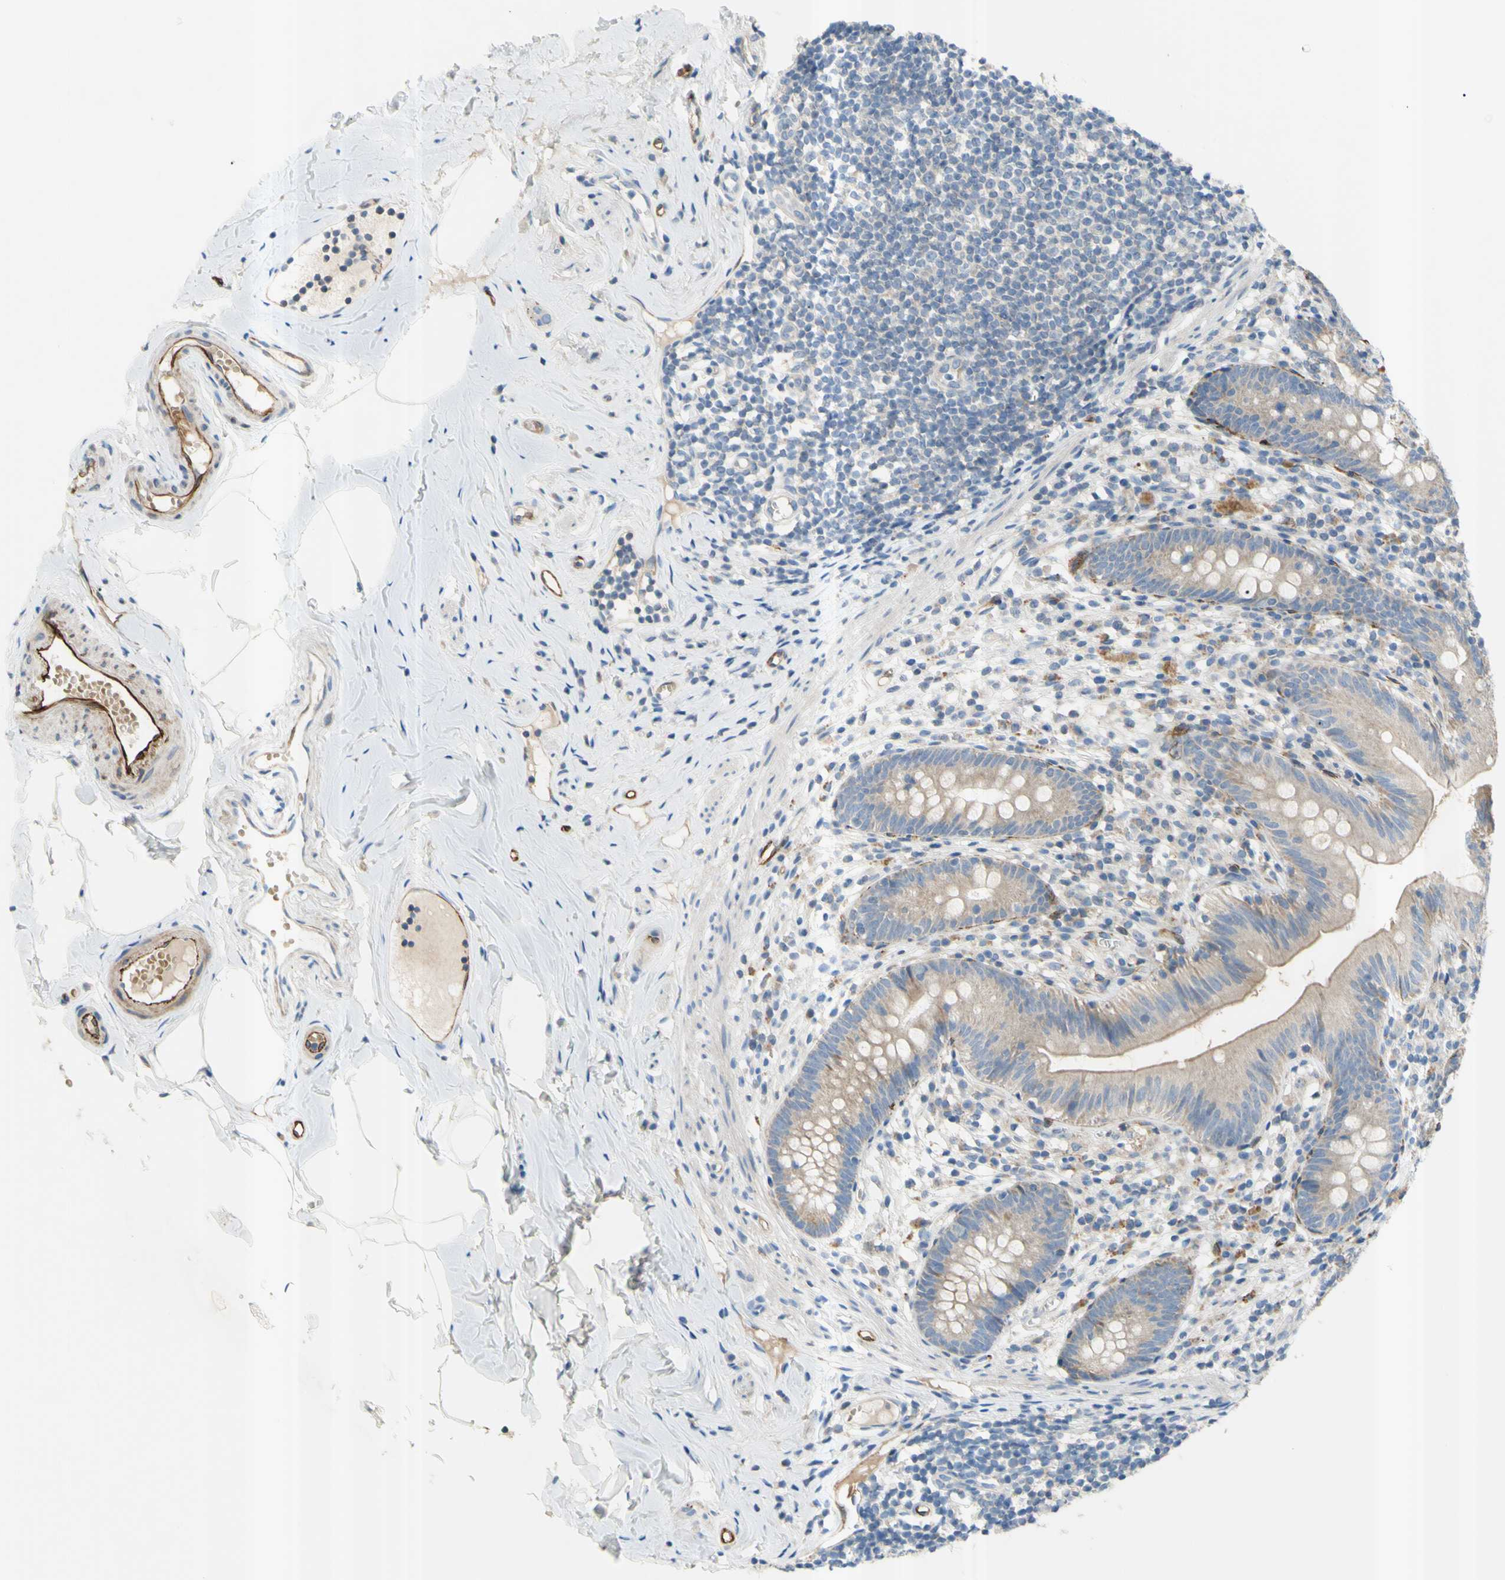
{"staining": {"intensity": "weak", "quantity": ">75%", "location": "cytoplasmic/membranous"}, "tissue": "appendix", "cell_type": "Glandular cells", "image_type": "normal", "snomed": [{"axis": "morphology", "description": "Normal tissue, NOS"}, {"axis": "topography", "description": "Appendix"}], "caption": "DAB (3,3'-diaminobenzidine) immunohistochemical staining of unremarkable human appendix exhibits weak cytoplasmic/membranous protein staining in approximately >75% of glandular cells. The protein of interest is stained brown, and the nuclei are stained in blue (DAB (3,3'-diaminobenzidine) IHC with brightfield microscopy, high magnification).", "gene": "PRRG2", "patient": {"sex": "male", "age": 52}}